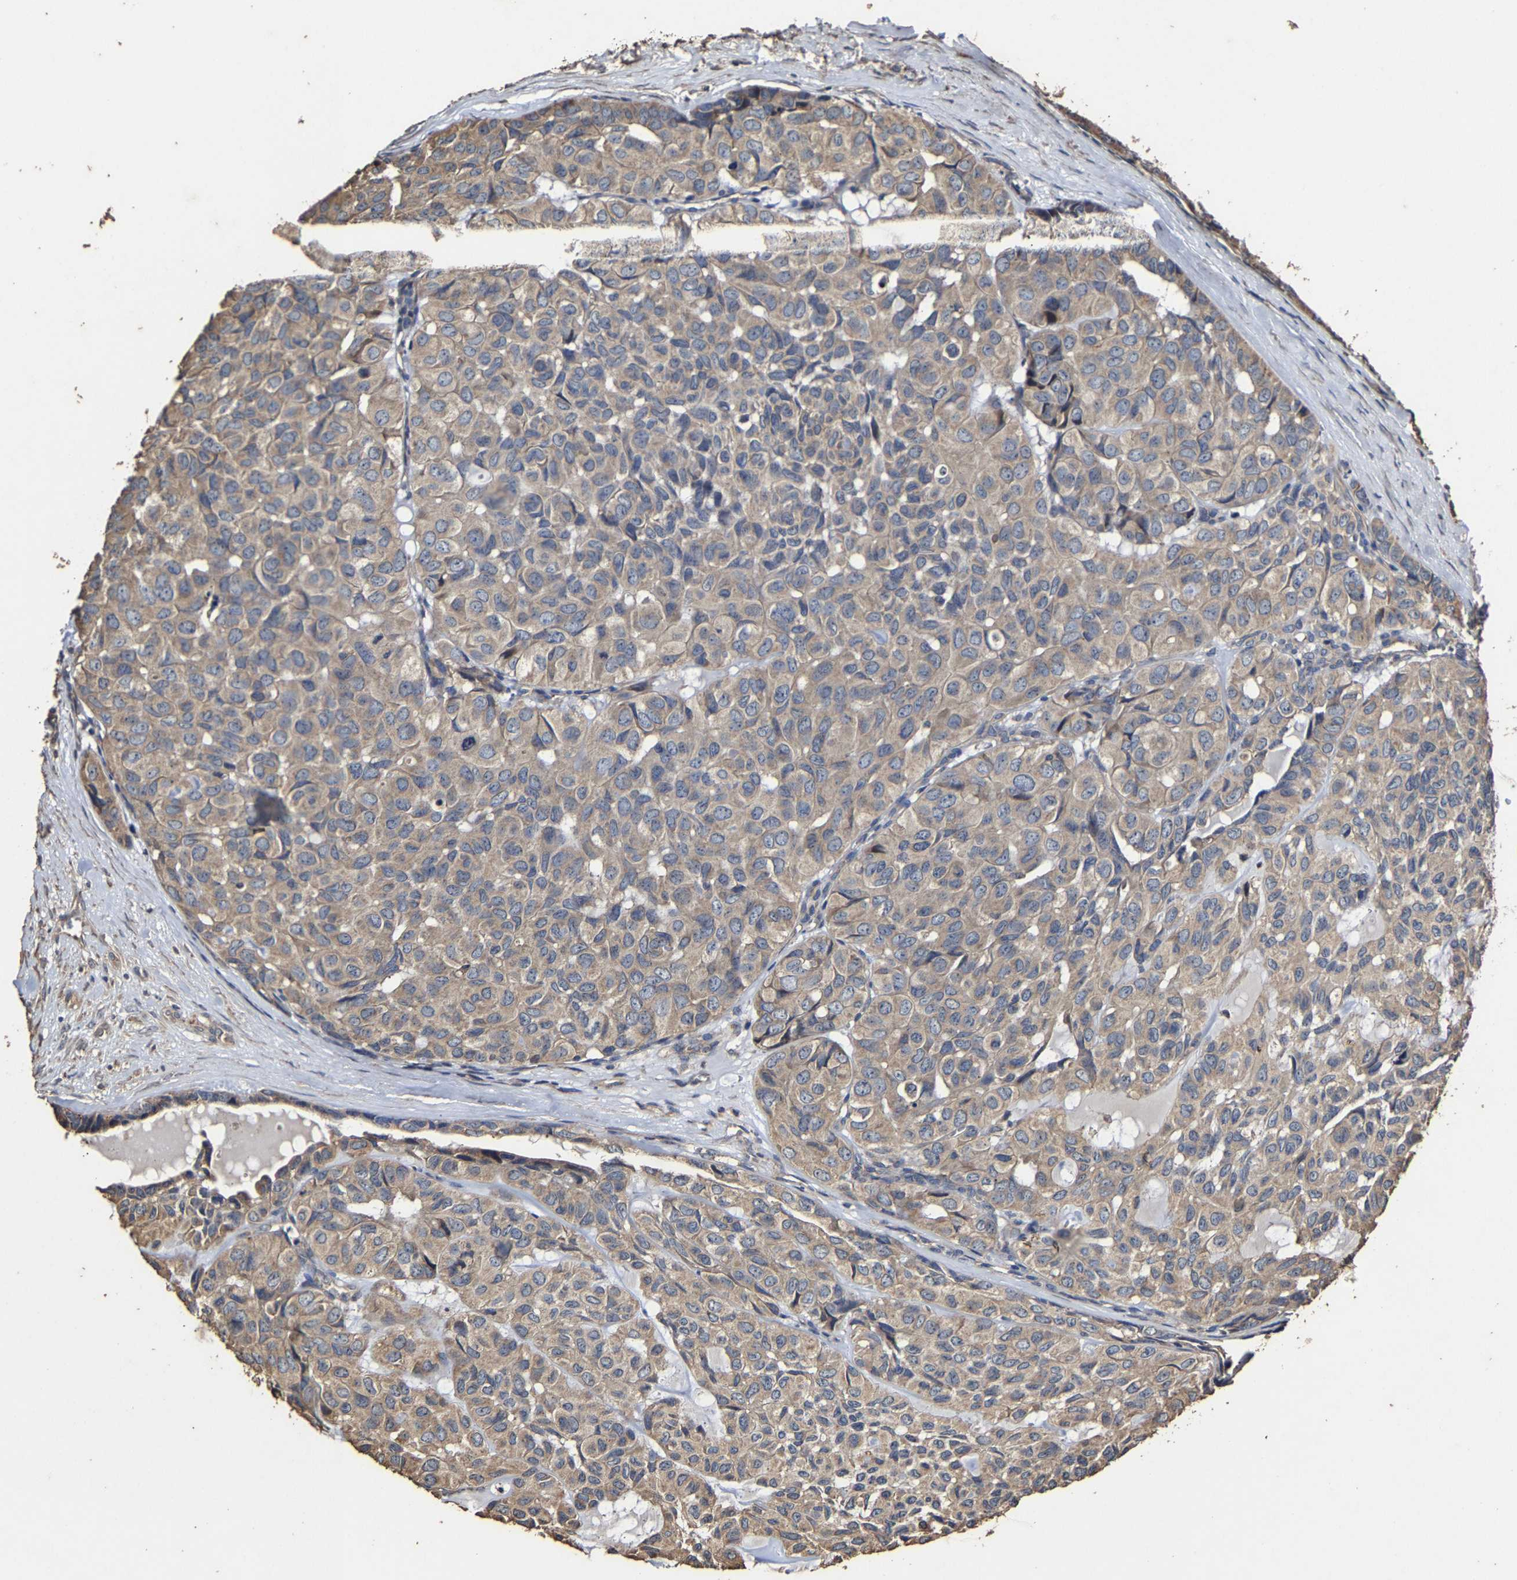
{"staining": {"intensity": "weak", "quantity": ">75%", "location": "cytoplasmic/membranous"}, "tissue": "head and neck cancer", "cell_type": "Tumor cells", "image_type": "cancer", "snomed": [{"axis": "morphology", "description": "Adenocarcinoma, NOS"}, {"axis": "topography", "description": "Salivary gland, NOS"}, {"axis": "topography", "description": "Head-Neck"}], "caption": "Head and neck cancer (adenocarcinoma) was stained to show a protein in brown. There is low levels of weak cytoplasmic/membranous staining in about >75% of tumor cells. (Stains: DAB in brown, nuclei in blue, Microscopy: brightfield microscopy at high magnification).", "gene": "PPM1K", "patient": {"sex": "female", "age": 76}}